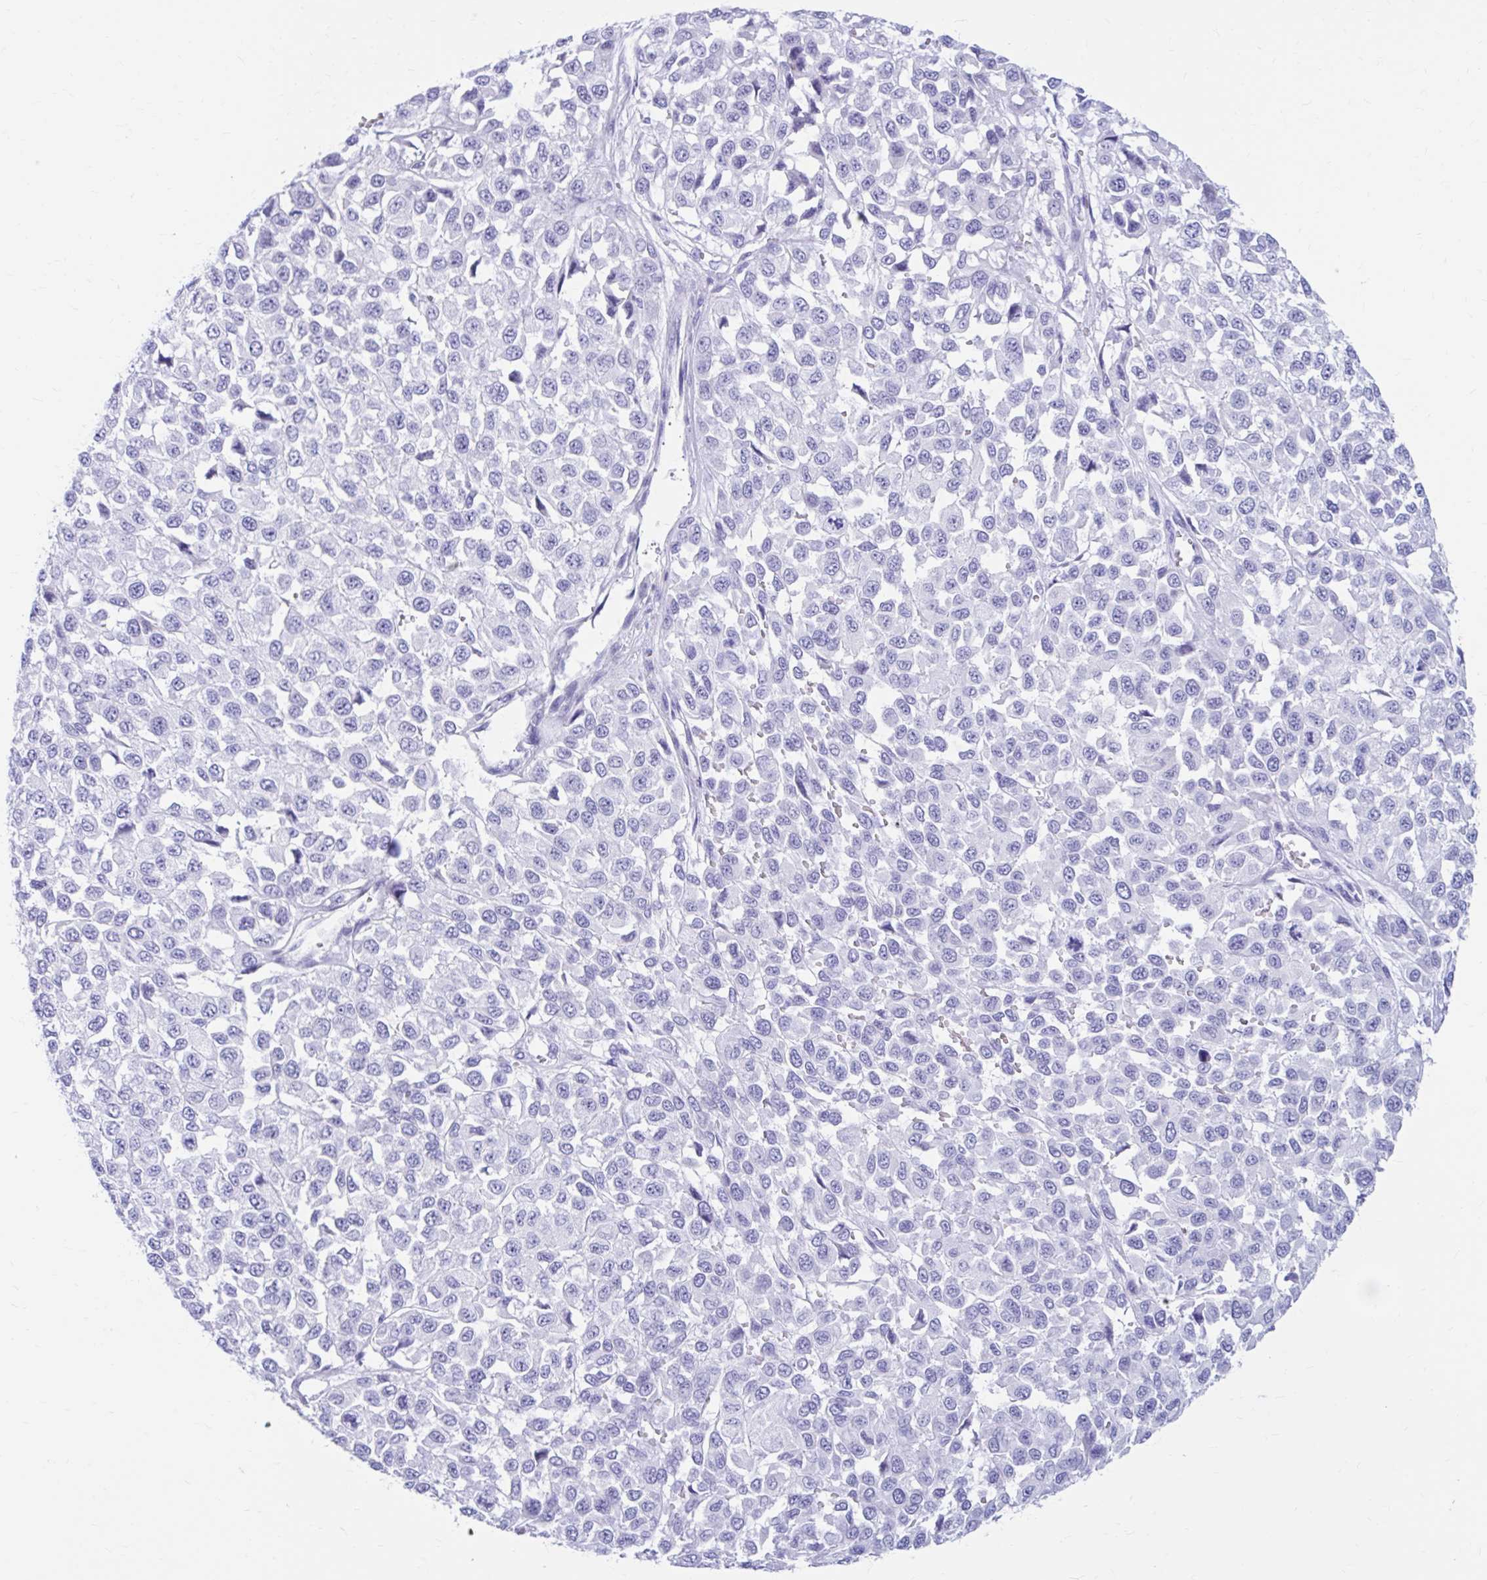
{"staining": {"intensity": "negative", "quantity": "none", "location": "none"}, "tissue": "melanoma", "cell_type": "Tumor cells", "image_type": "cancer", "snomed": [{"axis": "morphology", "description": "Malignant melanoma, NOS"}, {"axis": "topography", "description": "Skin"}], "caption": "IHC of human malignant melanoma reveals no expression in tumor cells. (IHC, brightfield microscopy, high magnification).", "gene": "NSG2", "patient": {"sex": "male", "age": 62}}